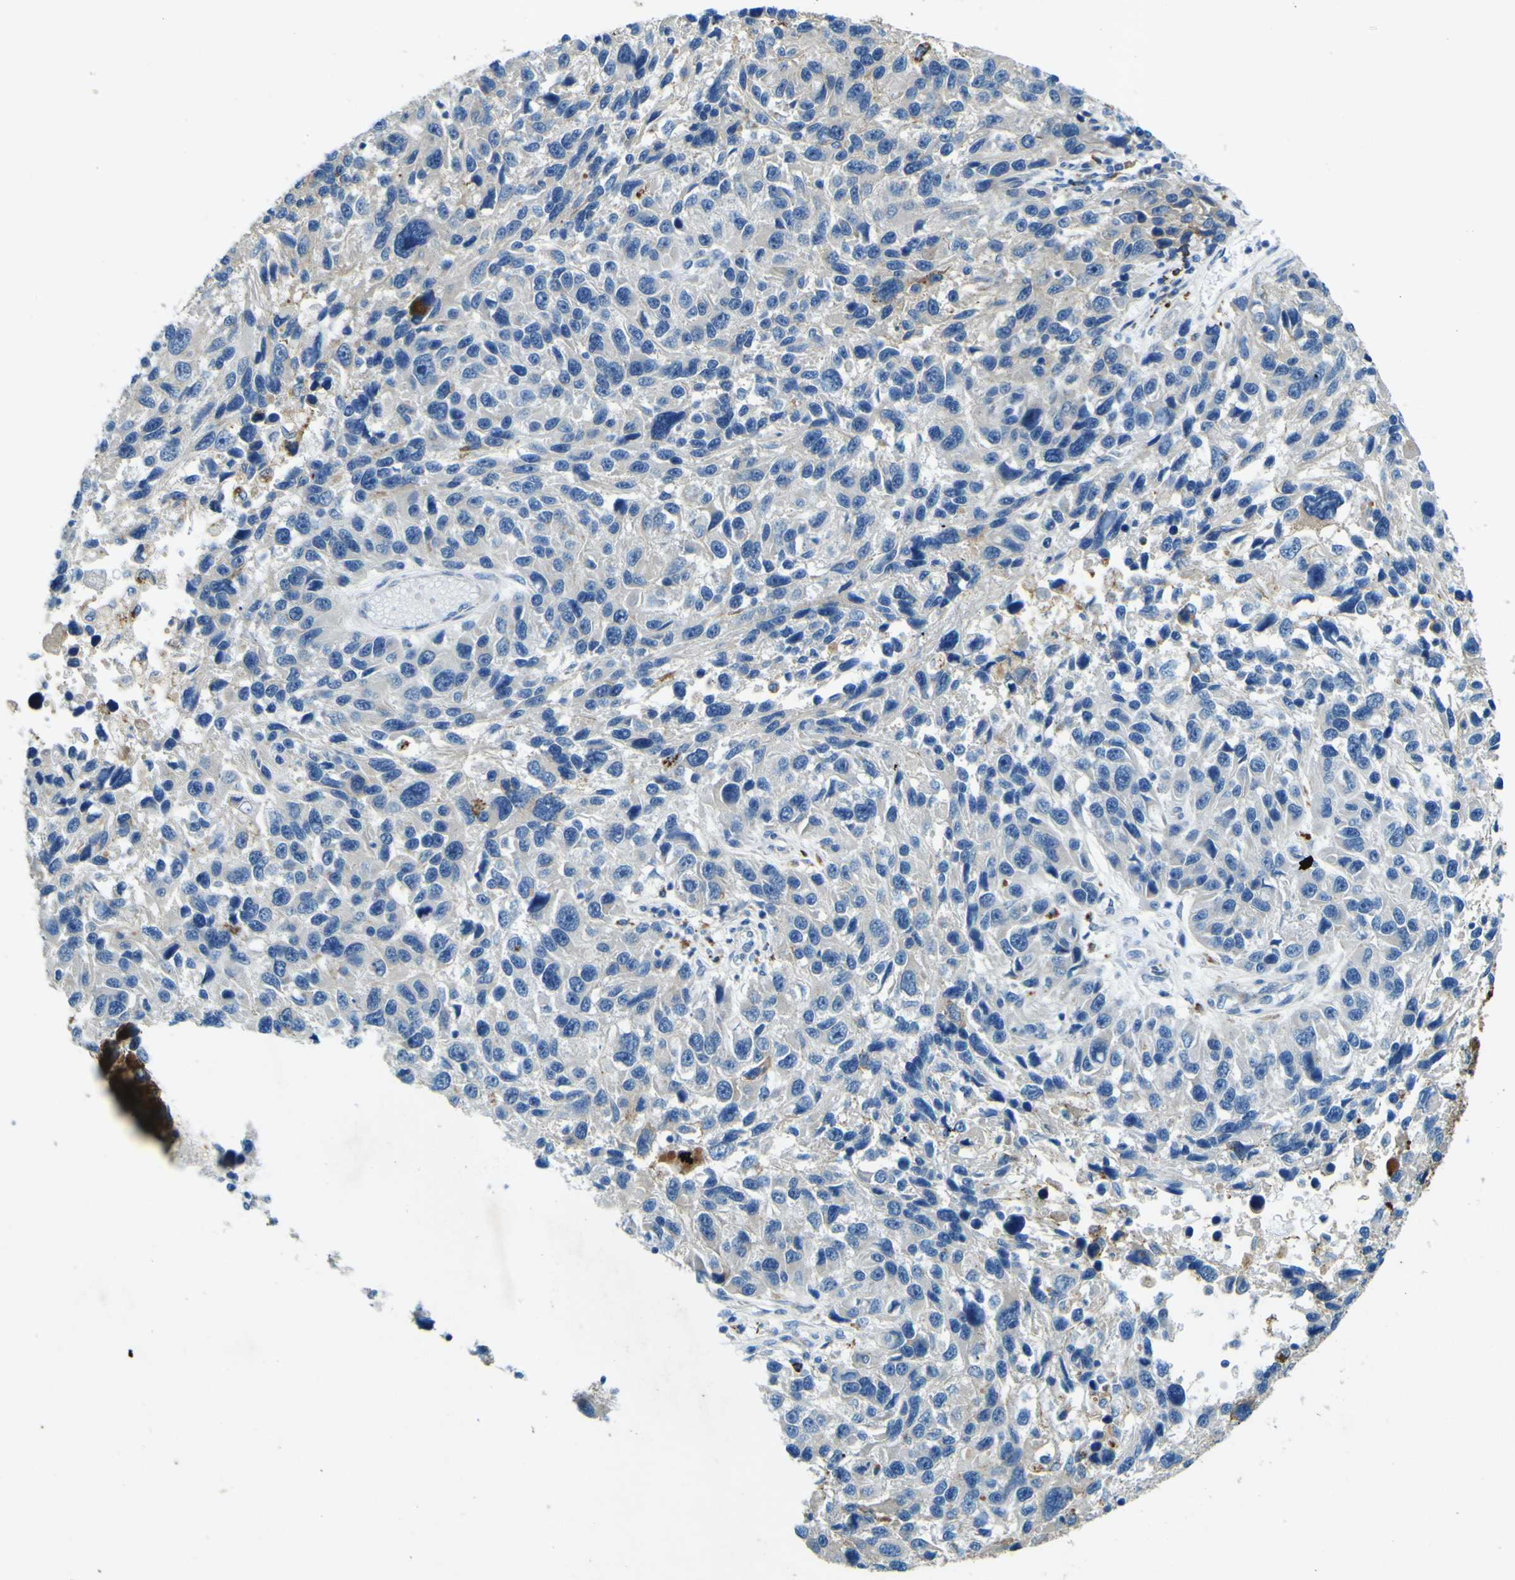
{"staining": {"intensity": "moderate", "quantity": "<25%", "location": "cytoplasmic/membranous"}, "tissue": "melanoma", "cell_type": "Tumor cells", "image_type": "cancer", "snomed": [{"axis": "morphology", "description": "Malignant melanoma, NOS"}, {"axis": "topography", "description": "Skin"}], "caption": "Protein expression analysis of melanoma exhibits moderate cytoplasmic/membranous expression in about <25% of tumor cells.", "gene": "PDE9A", "patient": {"sex": "male", "age": 53}}